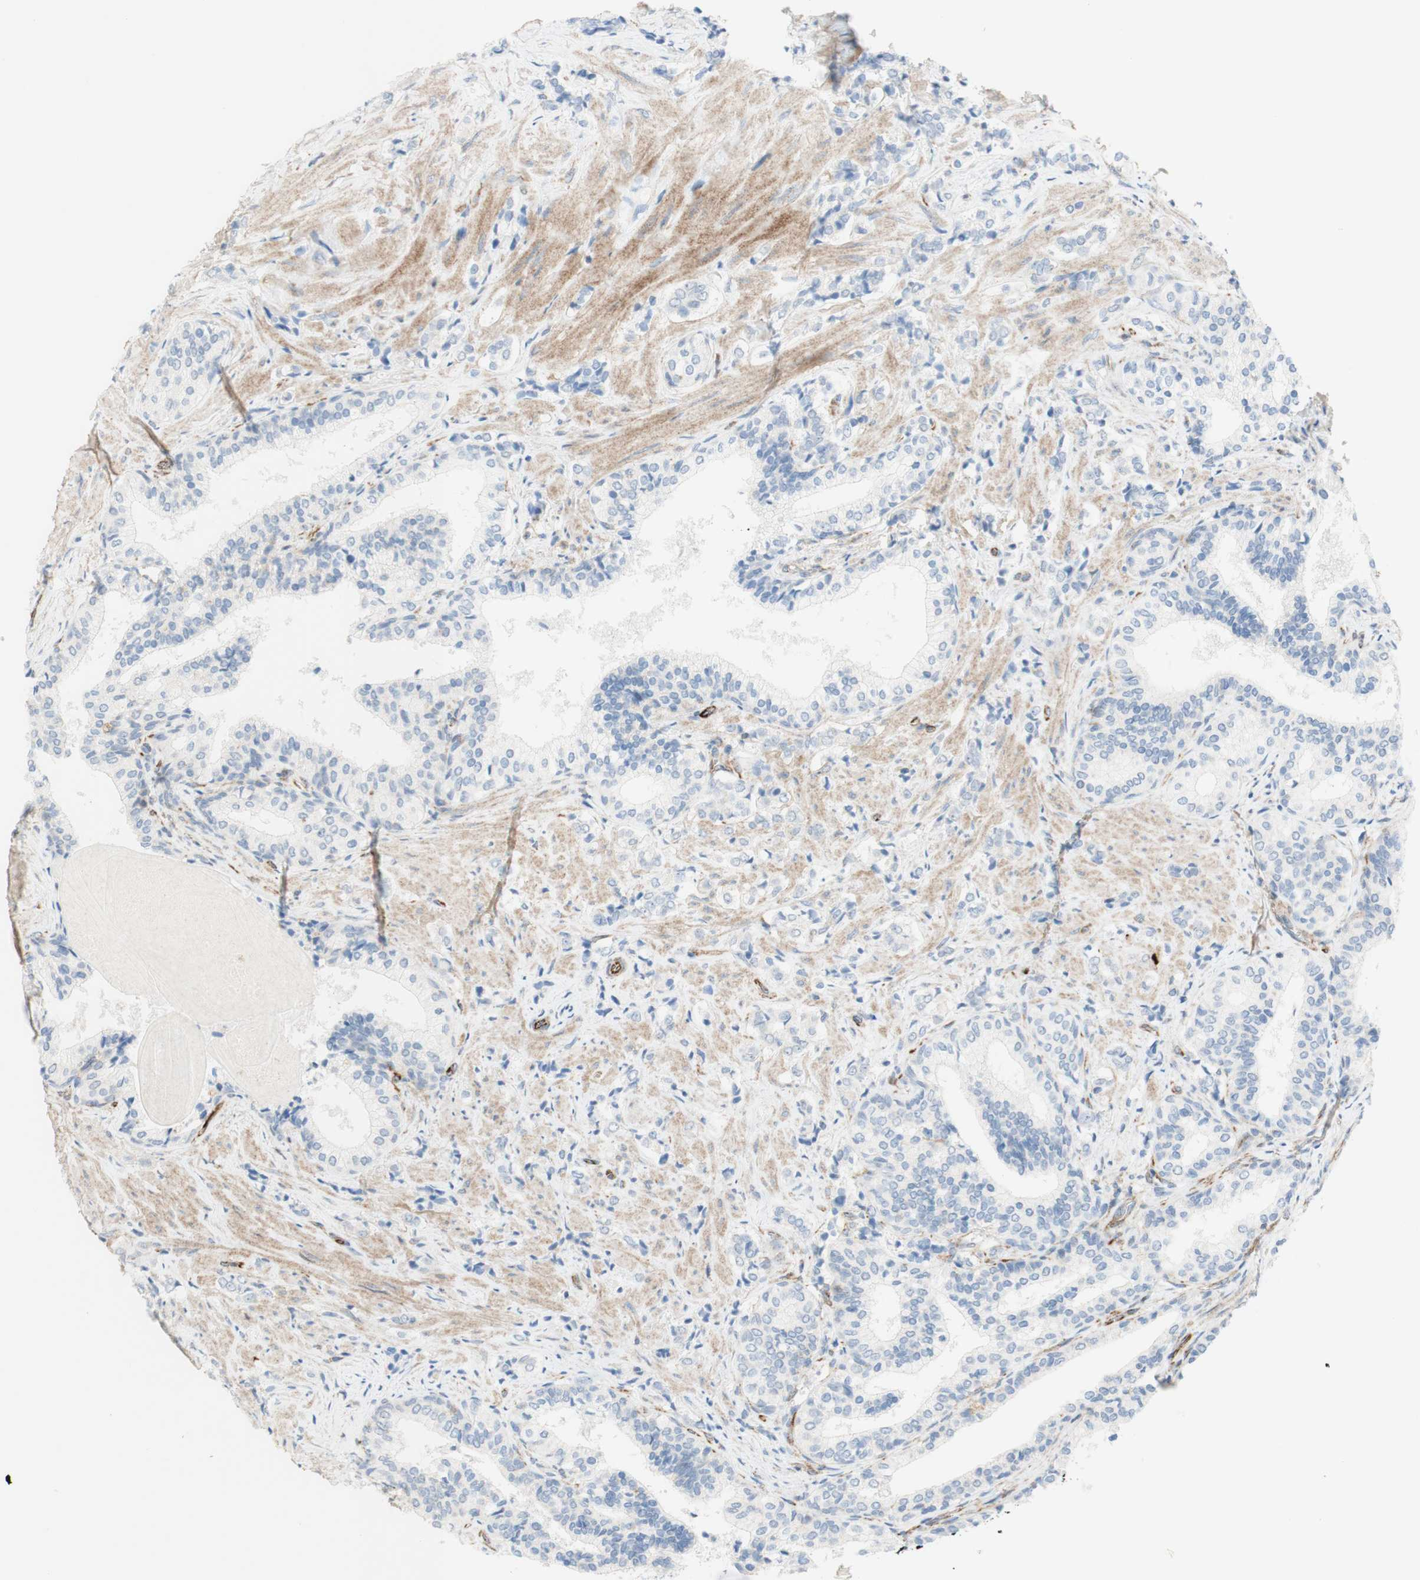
{"staining": {"intensity": "negative", "quantity": "none", "location": "none"}, "tissue": "prostate cancer", "cell_type": "Tumor cells", "image_type": "cancer", "snomed": [{"axis": "morphology", "description": "Adenocarcinoma, Low grade"}, {"axis": "topography", "description": "Prostate"}], "caption": "Immunohistochemistry (IHC) image of neoplastic tissue: prostate adenocarcinoma (low-grade) stained with DAB displays no significant protein positivity in tumor cells. The staining is performed using DAB brown chromogen with nuclei counter-stained in using hematoxylin.", "gene": "POU2AF1", "patient": {"sex": "male", "age": 60}}